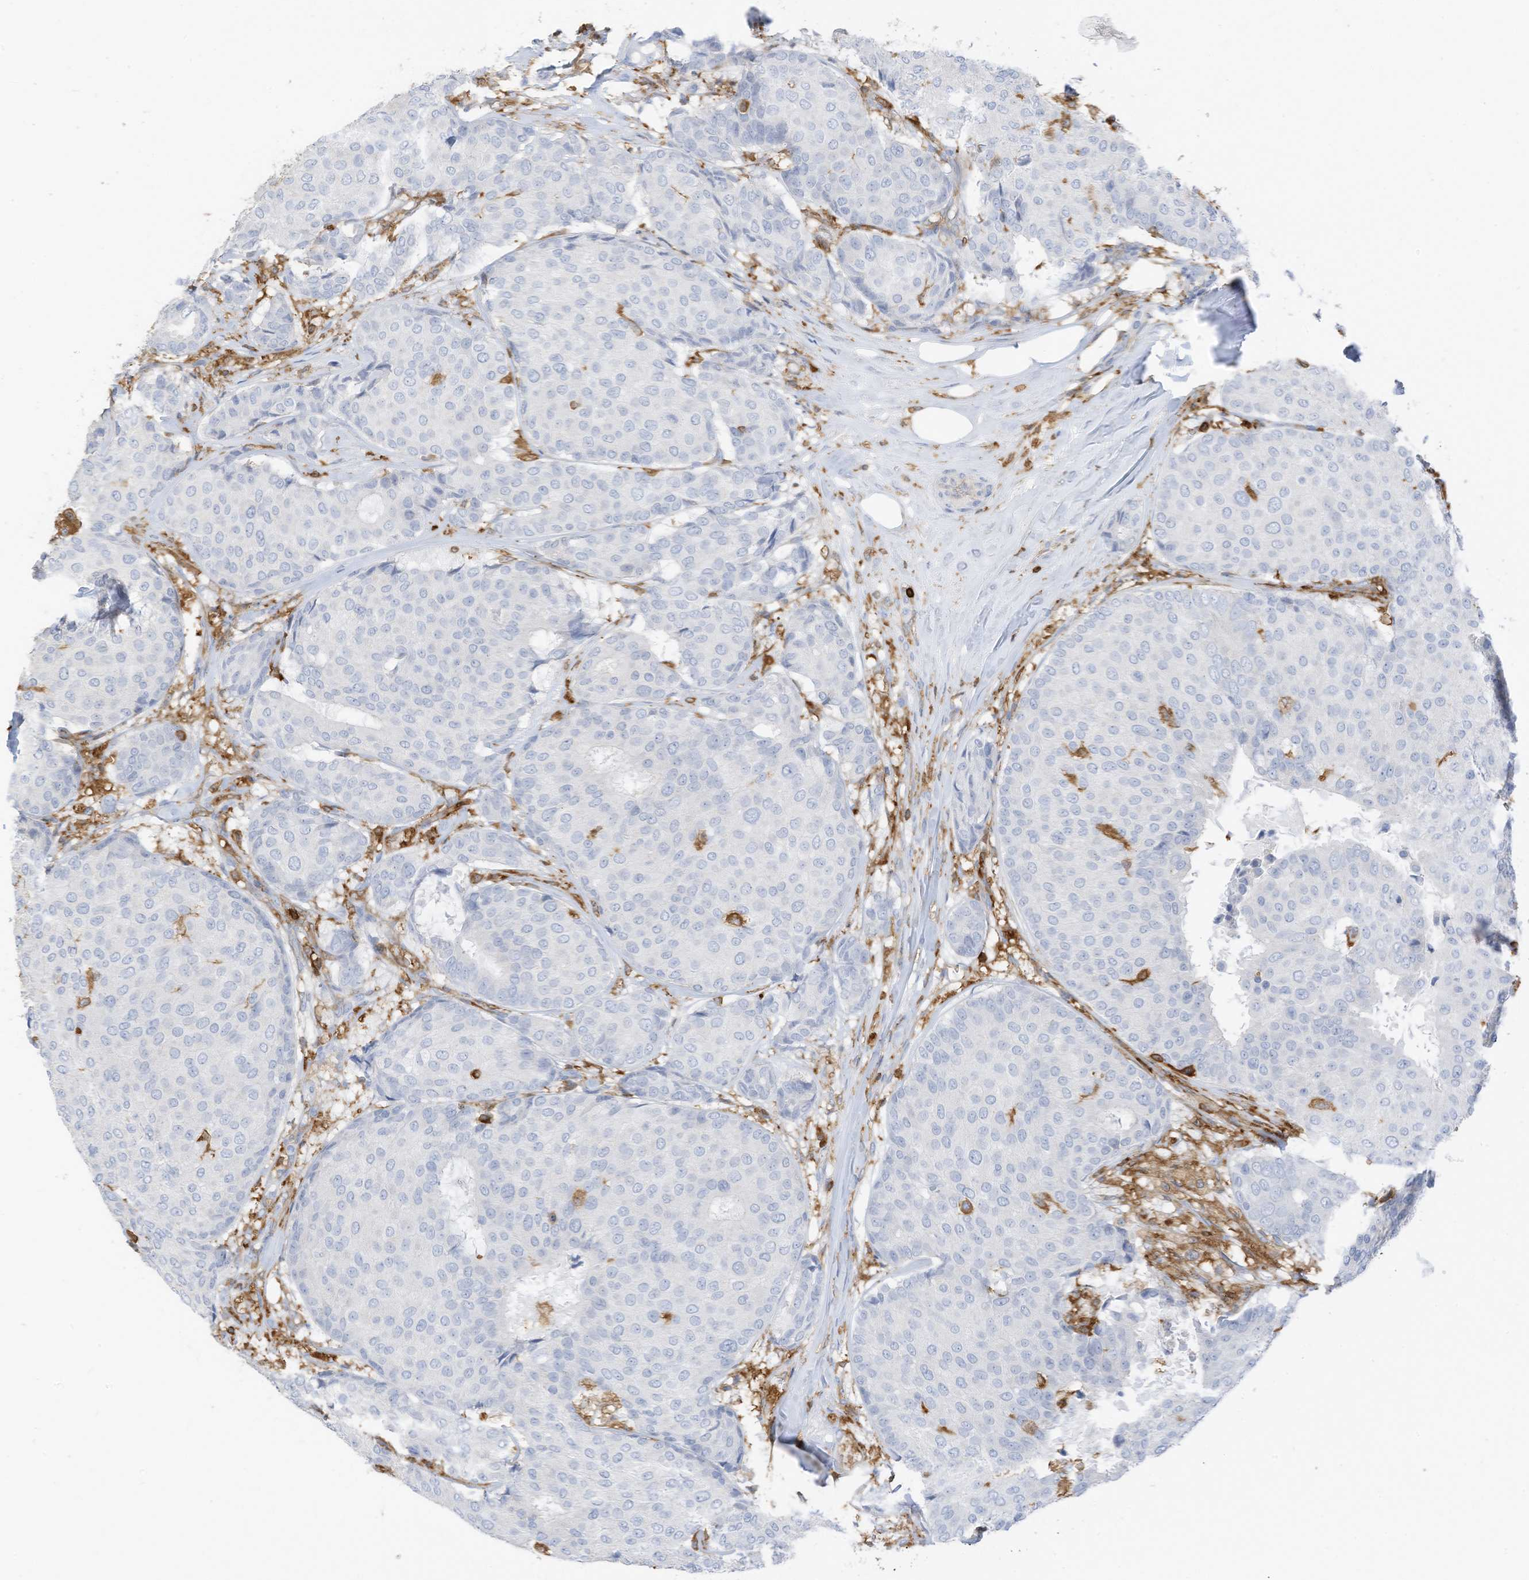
{"staining": {"intensity": "negative", "quantity": "none", "location": "none"}, "tissue": "breast cancer", "cell_type": "Tumor cells", "image_type": "cancer", "snomed": [{"axis": "morphology", "description": "Duct carcinoma"}, {"axis": "topography", "description": "Breast"}], "caption": "This is an immunohistochemistry image of breast cancer (invasive ductal carcinoma). There is no positivity in tumor cells.", "gene": "ARHGAP25", "patient": {"sex": "female", "age": 75}}